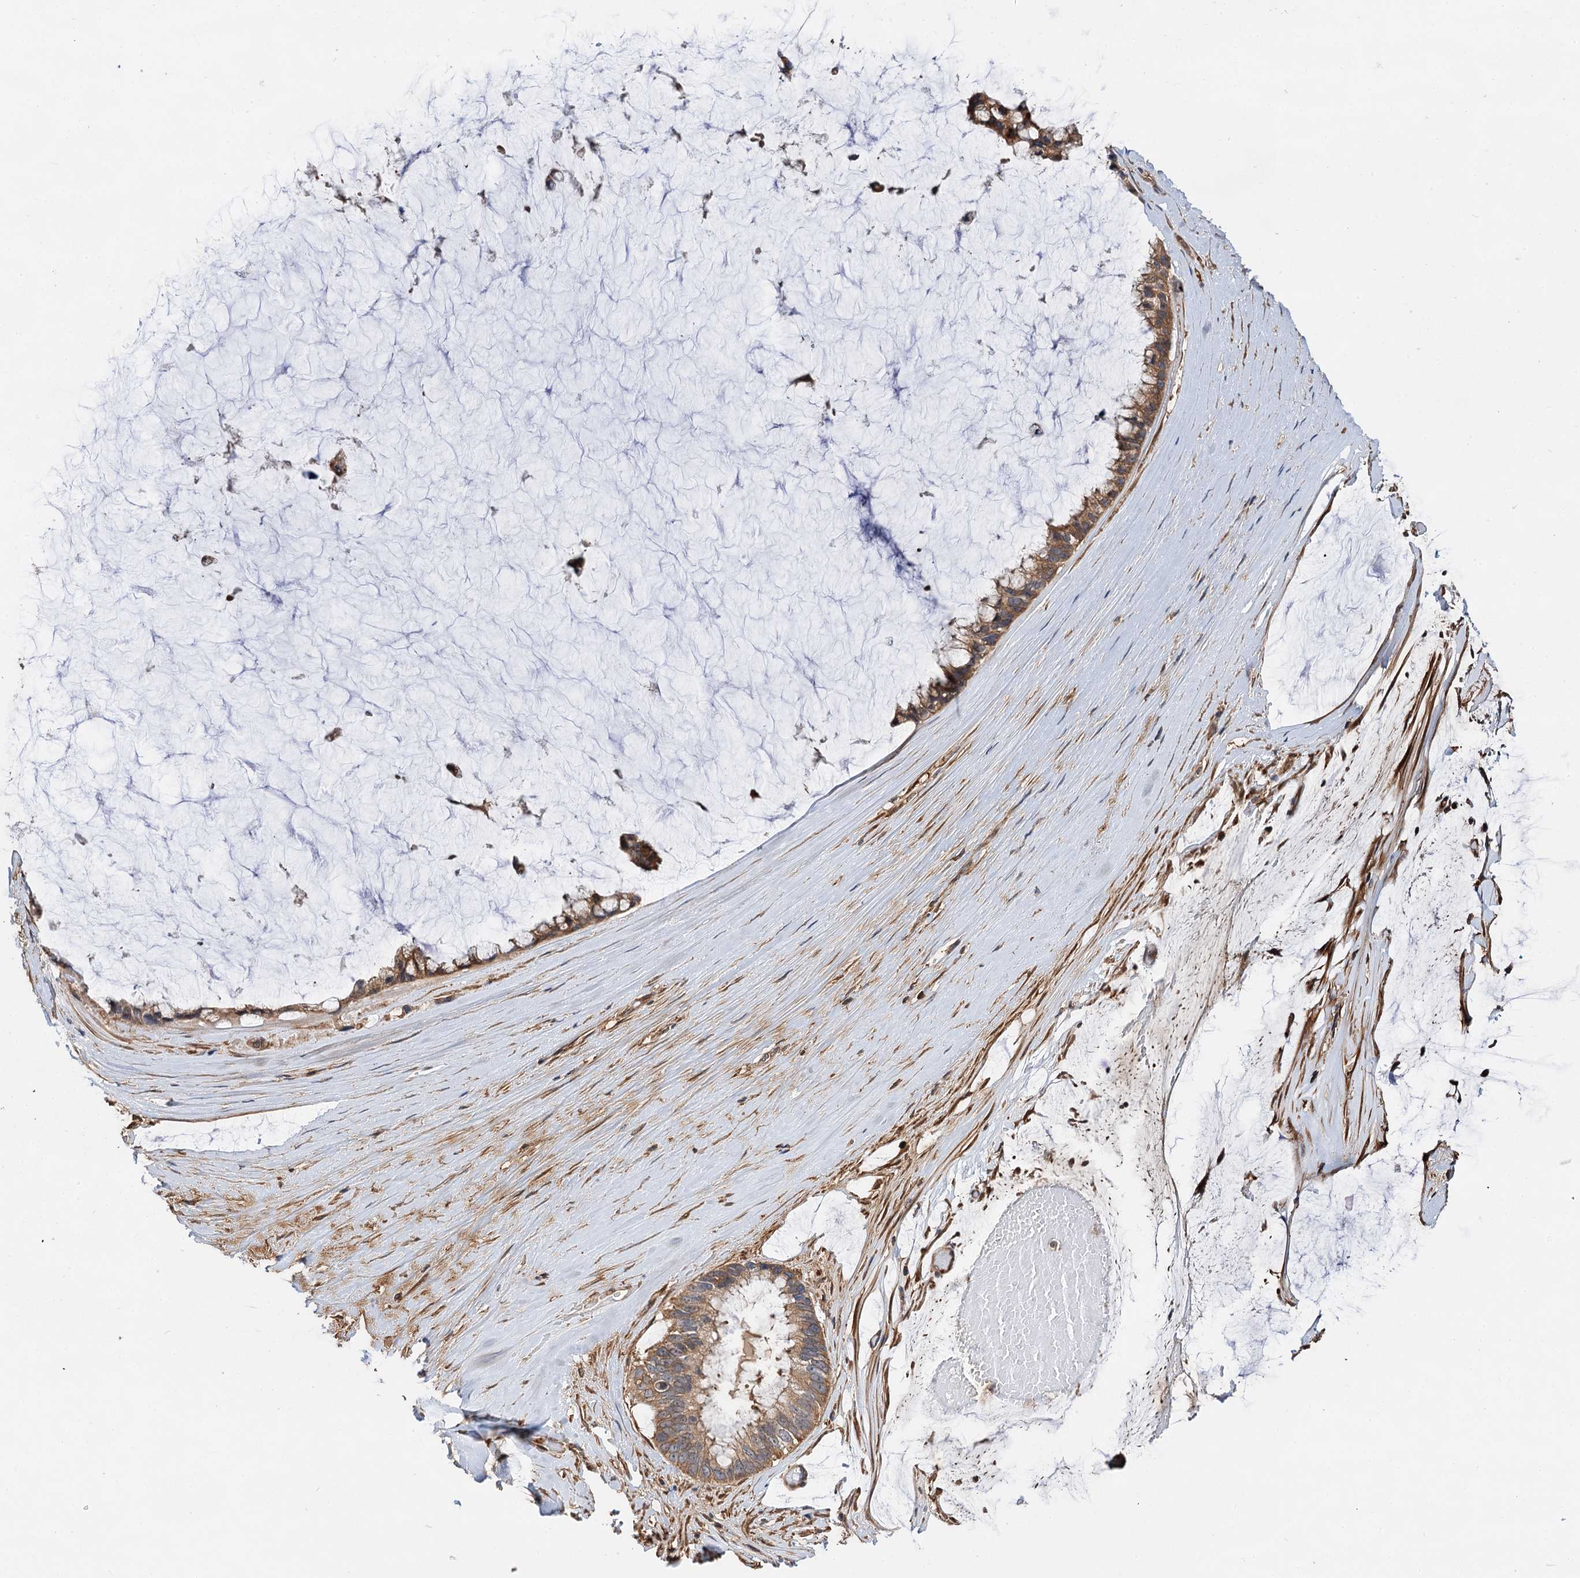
{"staining": {"intensity": "moderate", "quantity": ">75%", "location": "cytoplasmic/membranous"}, "tissue": "ovarian cancer", "cell_type": "Tumor cells", "image_type": "cancer", "snomed": [{"axis": "morphology", "description": "Cystadenocarcinoma, mucinous, NOS"}, {"axis": "topography", "description": "Ovary"}], "caption": "Immunohistochemistry staining of ovarian cancer (mucinous cystadenocarcinoma), which shows medium levels of moderate cytoplasmic/membranous staining in about >75% of tumor cells indicating moderate cytoplasmic/membranous protein staining. The staining was performed using DAB (3,3'-diaminobenzidine) (brown) for protein detection and nuclei were counterstained in hematoxylin (blue).", "gene": "PACS1", "patient": {"sex": "female", "age": 39}}